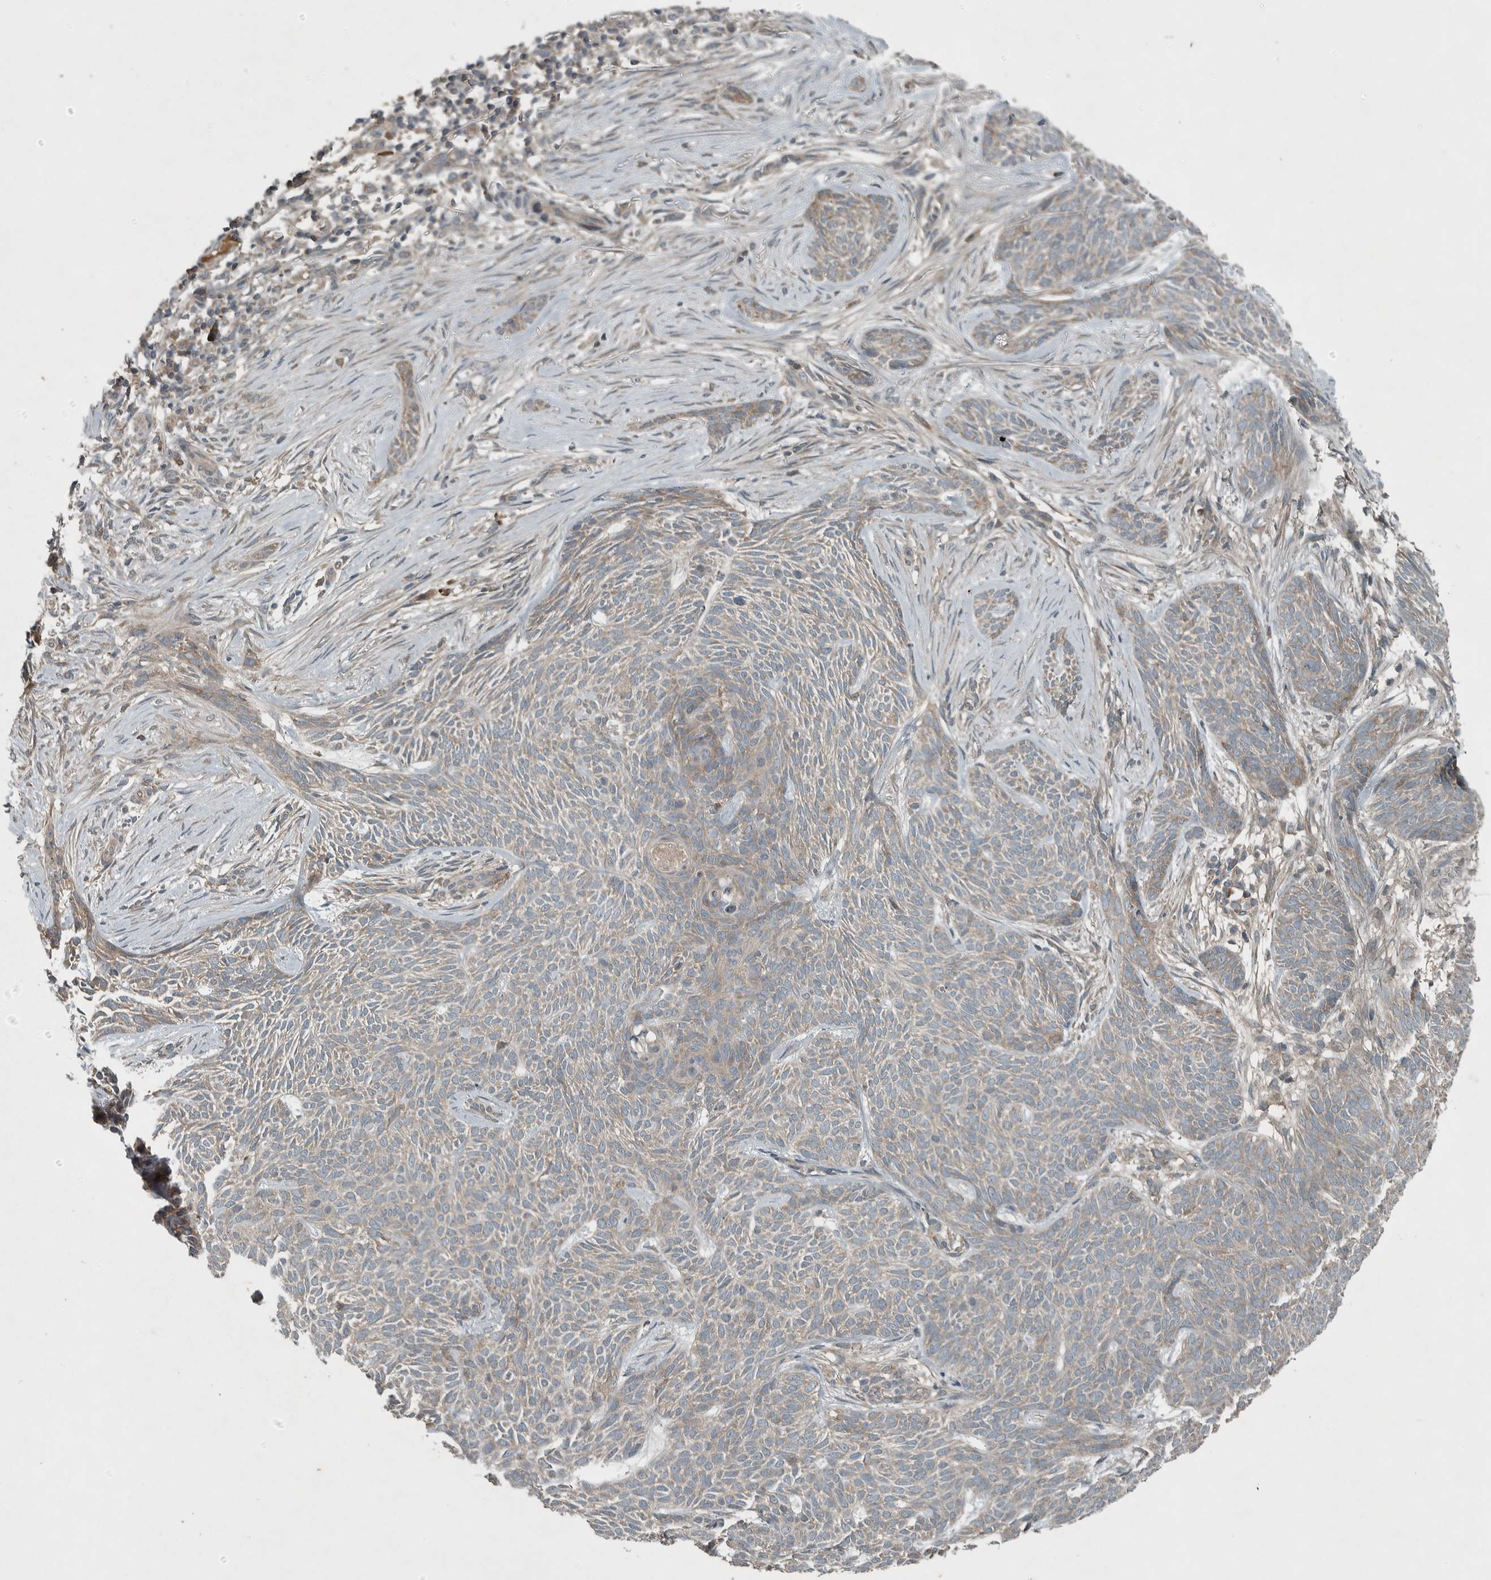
{"staining": {"intensity": "weak", "quantity": "<25%", "location": "cytoplasmic/membranous"}, "tissue": "skin cancer", "cell_type": "Tumor cells", "image_type": "cancer", "snomed": [{"axis": "morphology", "description": "Basal cell carcinoma"}, {"axis": "topography", "description": "Skin"}], "caption": "Tumor cells are negative for brown protein staining in skin cancer (basal cell carcinoma).", "gene": "CLCN2", "patient": {"sex": "female", "age": 59}}